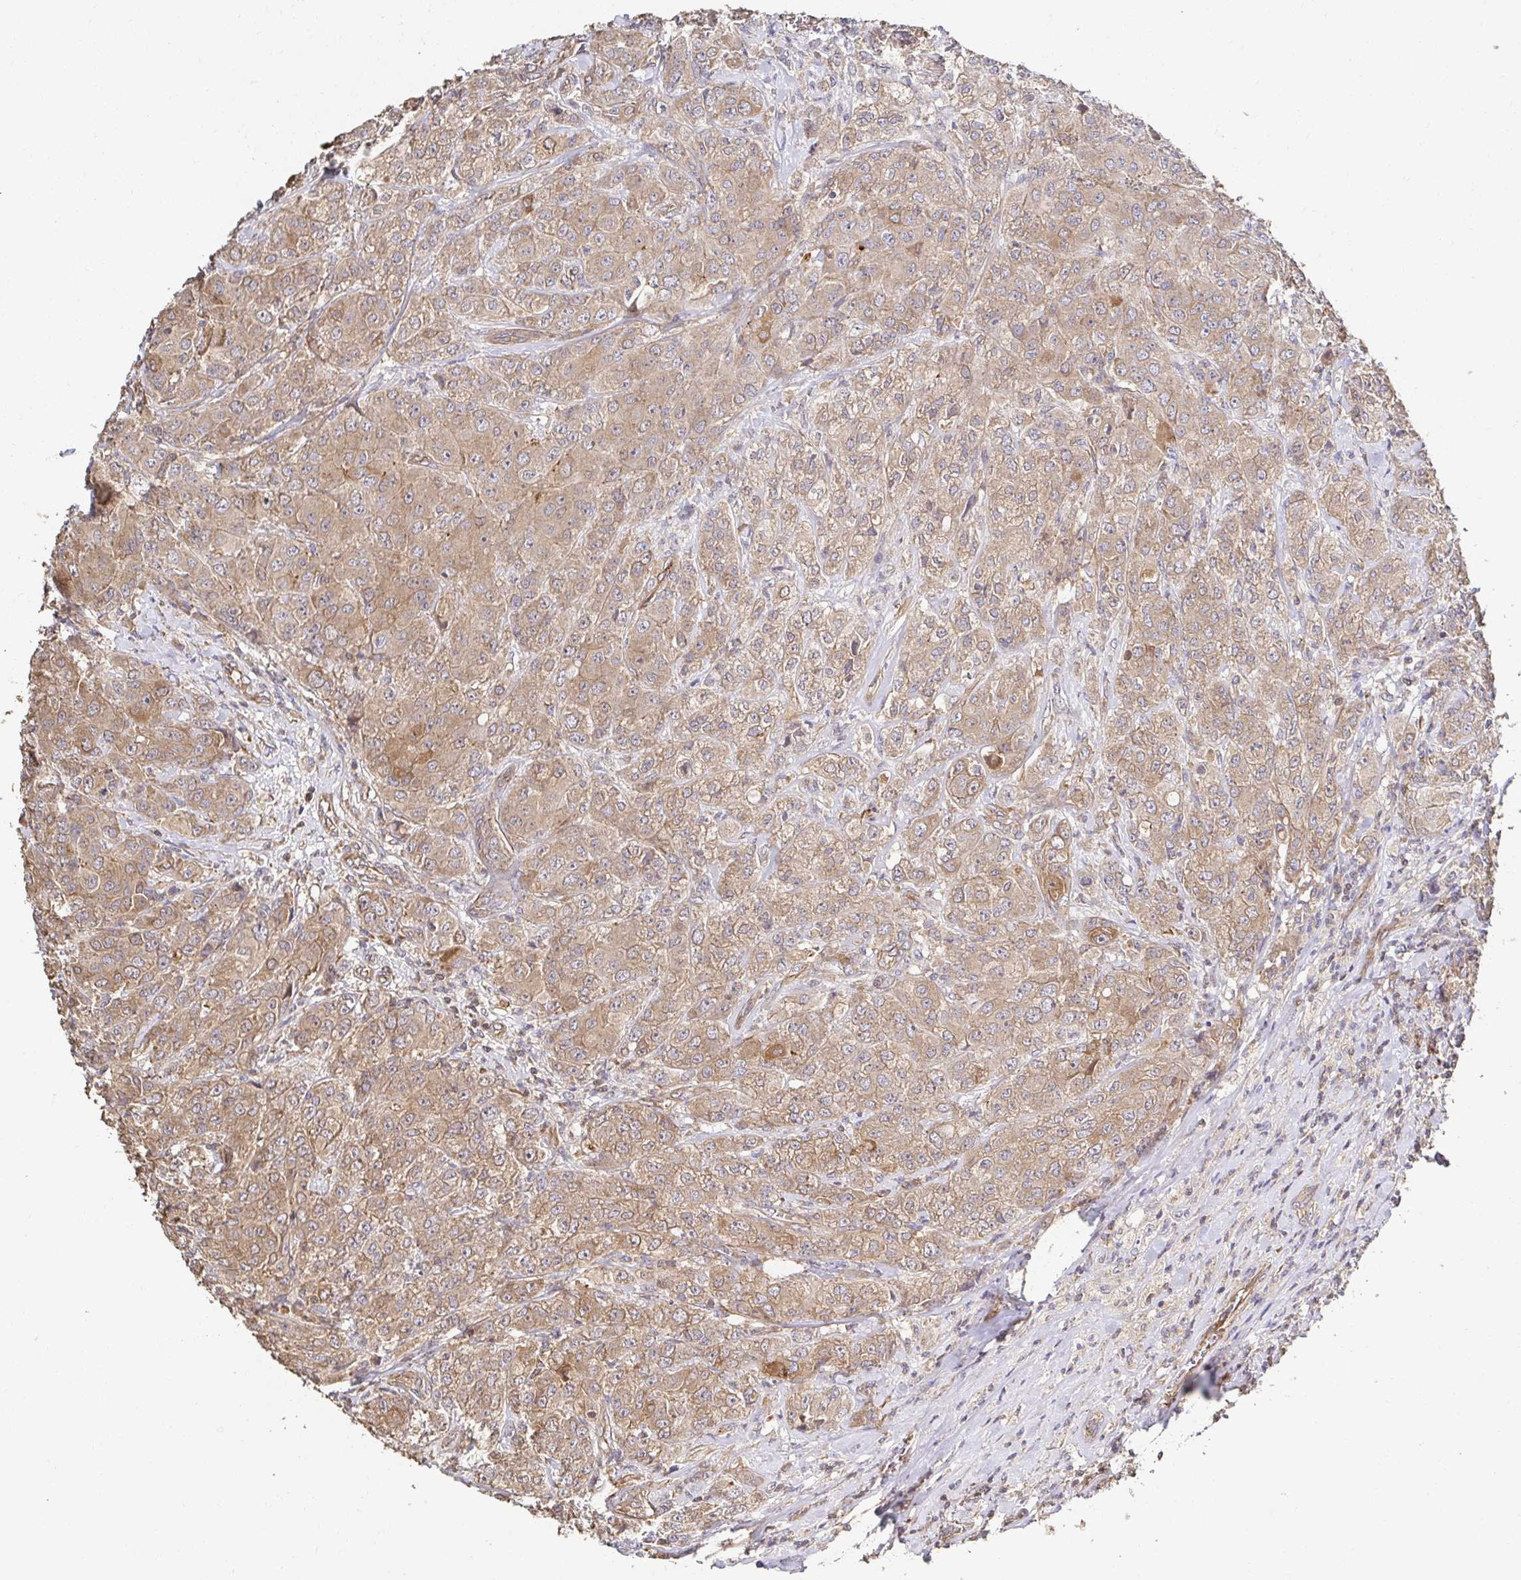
{"staining": {"intensity": "moderate", "quantity": ">75%", "location": "cytoplasmic/membranous"}, "tissue": "breast cancer", "cell_type": "Tumor cells", "image_type": "cancer", "snomed": [{"axis": "morphology", "description": "Normal tissue, NOS"}, {"axis": "morphology", "description": "Duct carcinoma"}, {"axis": "topography", "description": "Breast"}], "caption": "Immunohistochemical staining of infiltrating ductal carcinoma (breast) reveals moderate cytoplasmic/membranous protein positivity in about >75% of tumor cells.", "gene": "APBB1", "patient": {"sex": "female", "age": 43}}